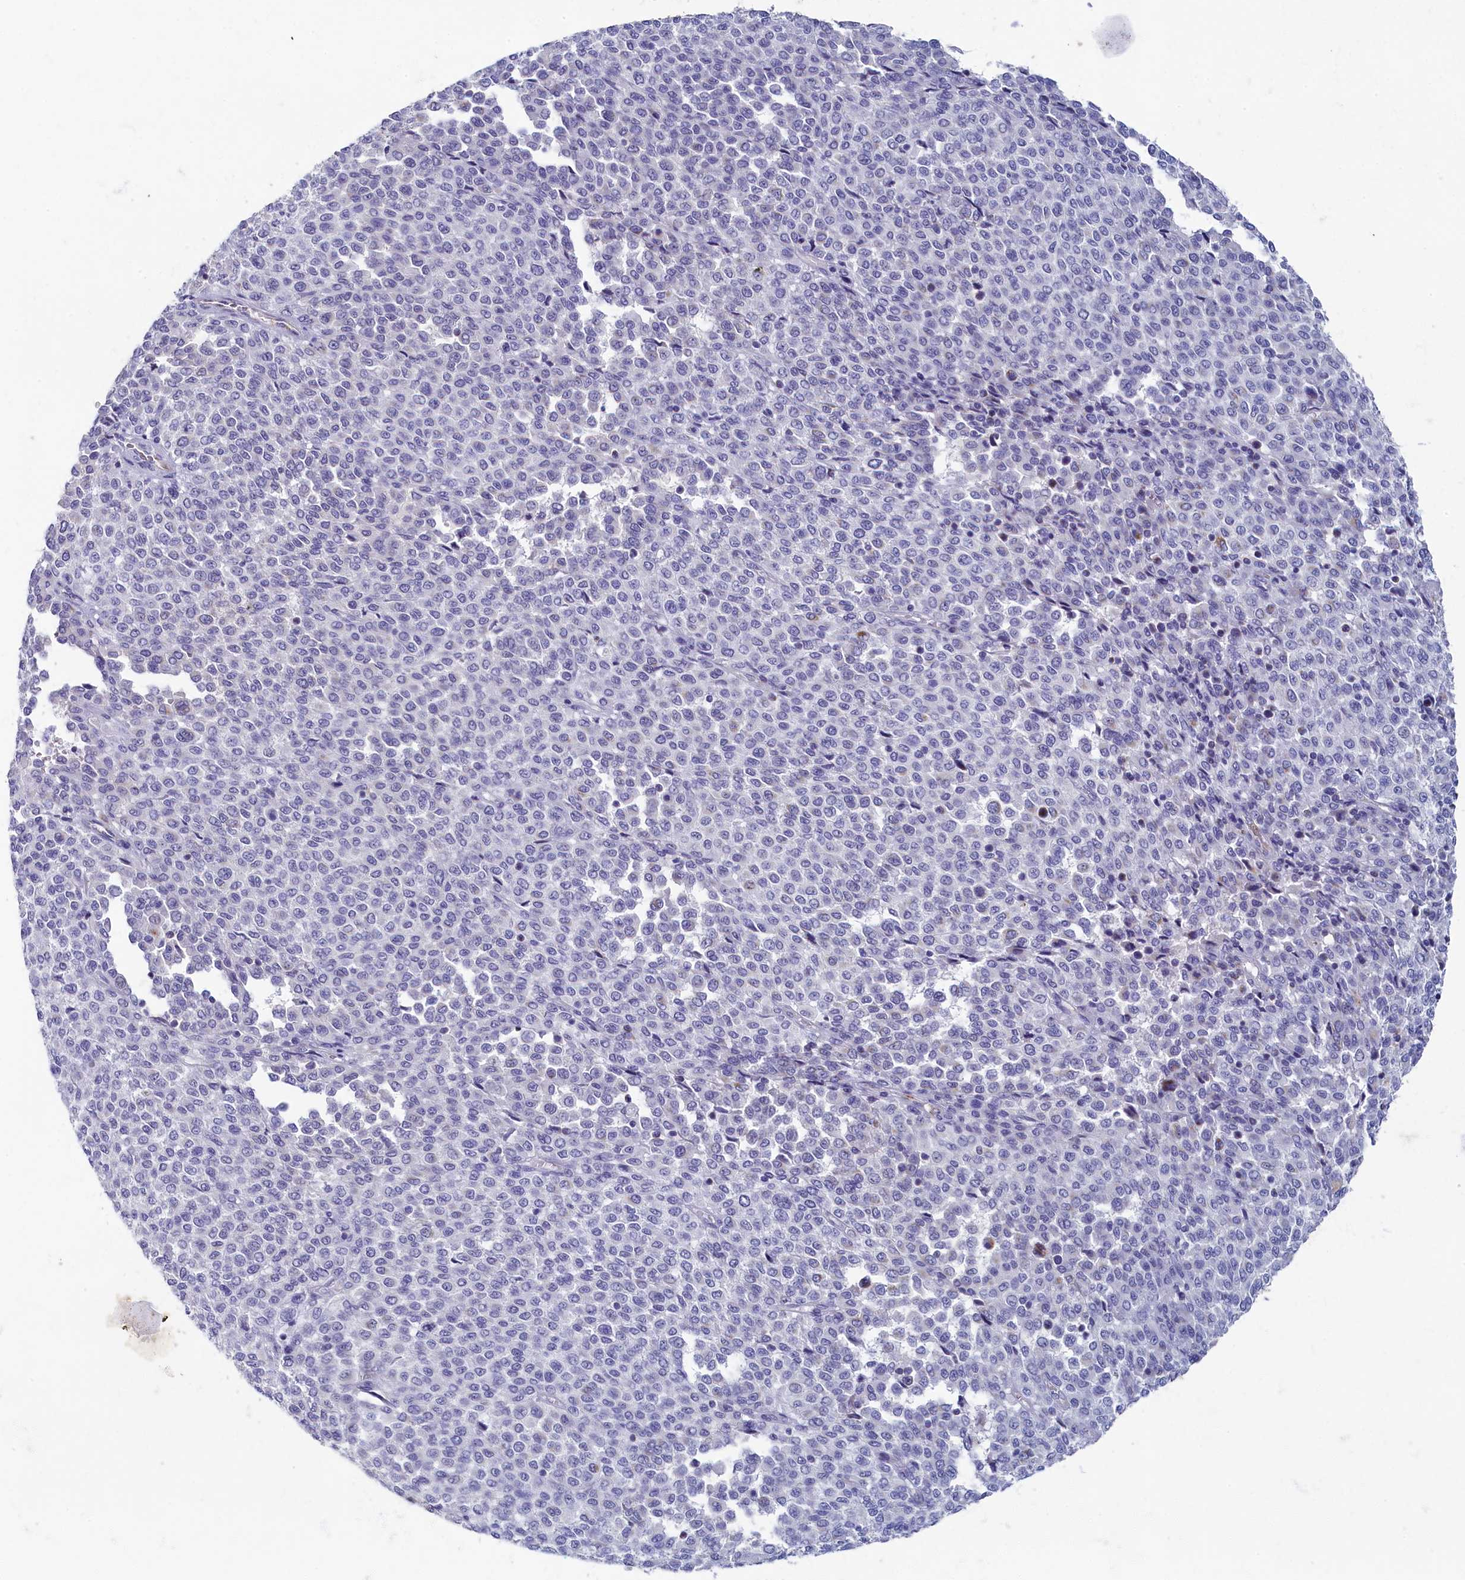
{"staining": {"intensity": "negative", "quantity": "none", "location": "none"}, "tissue": "melanoma", "cell_type": "Tumor cells", "image_type": "cancer", "snomed": [{"axis": "morphology", "description": "Malignant melanoma, Metastatic site"}, {"axis": "topography", "description": "Pancreas"}], "caption": "Immunohistochemical staining of human melanoma demonstrates no significant positivity in tumor cells.", "gene": "OCIAD2", "patient": {"sex": "female", "age": 30}}